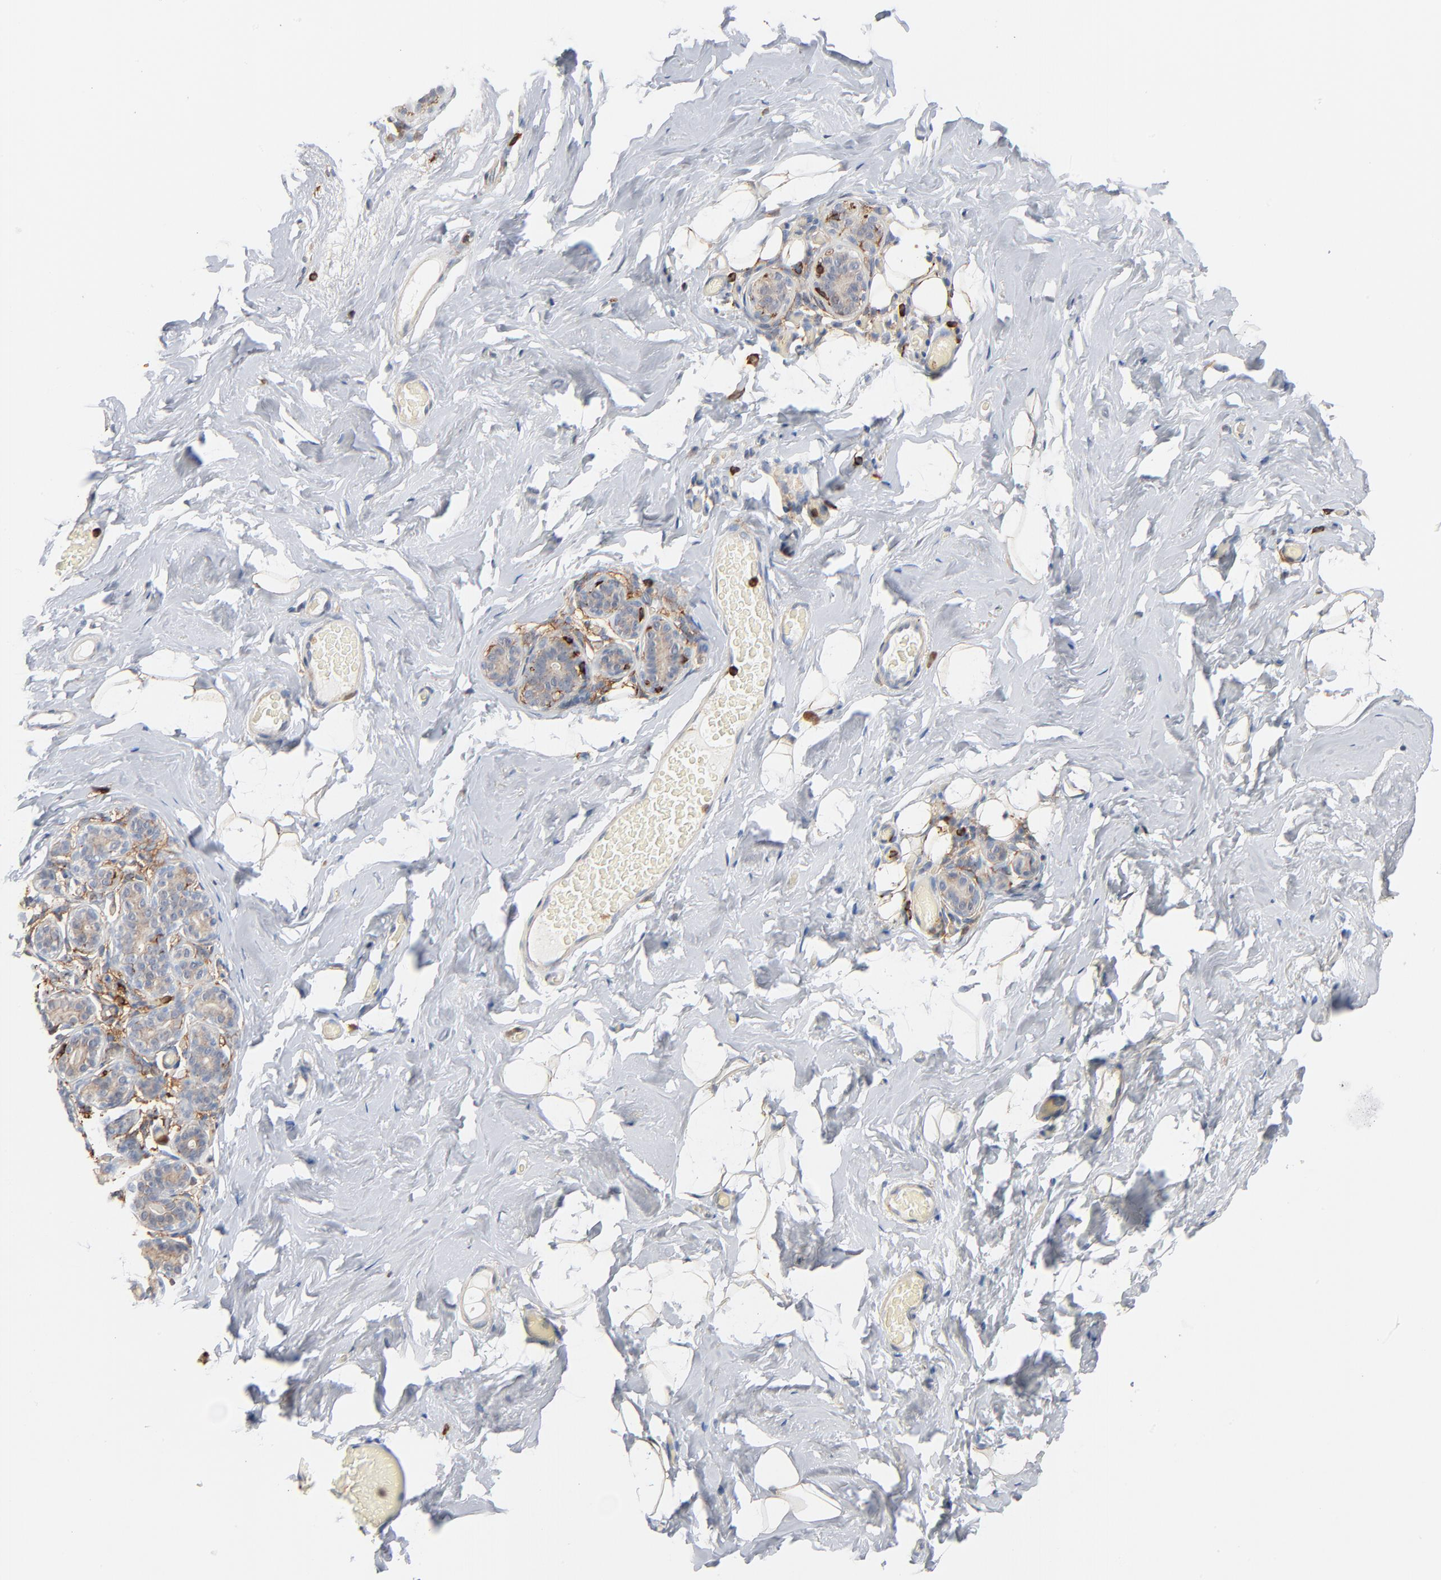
{"staining": {"intensity": "moderate", "quantity": "25%-75%", "location": "cytoplasmic/membranous"}, "tissue": "breast", "cell_type": "Adipocytes", "image_type": "normal", "snomed": [{"axis": "morphology", "description": "Normal tissue, NOS"}, {"axis": "topography", "description": "Breast"}, {"axis": "topography", "description": "Soft tissue"}], "caption": "Brown immunohistochemical staining in unremarkable breast exhibits moderate cytoplasmic/membranous positivity in approximately 25%-75% of adipocytes.", "gene": "SH3KBP1", "patient": {"sex": "female", "age": 75}}